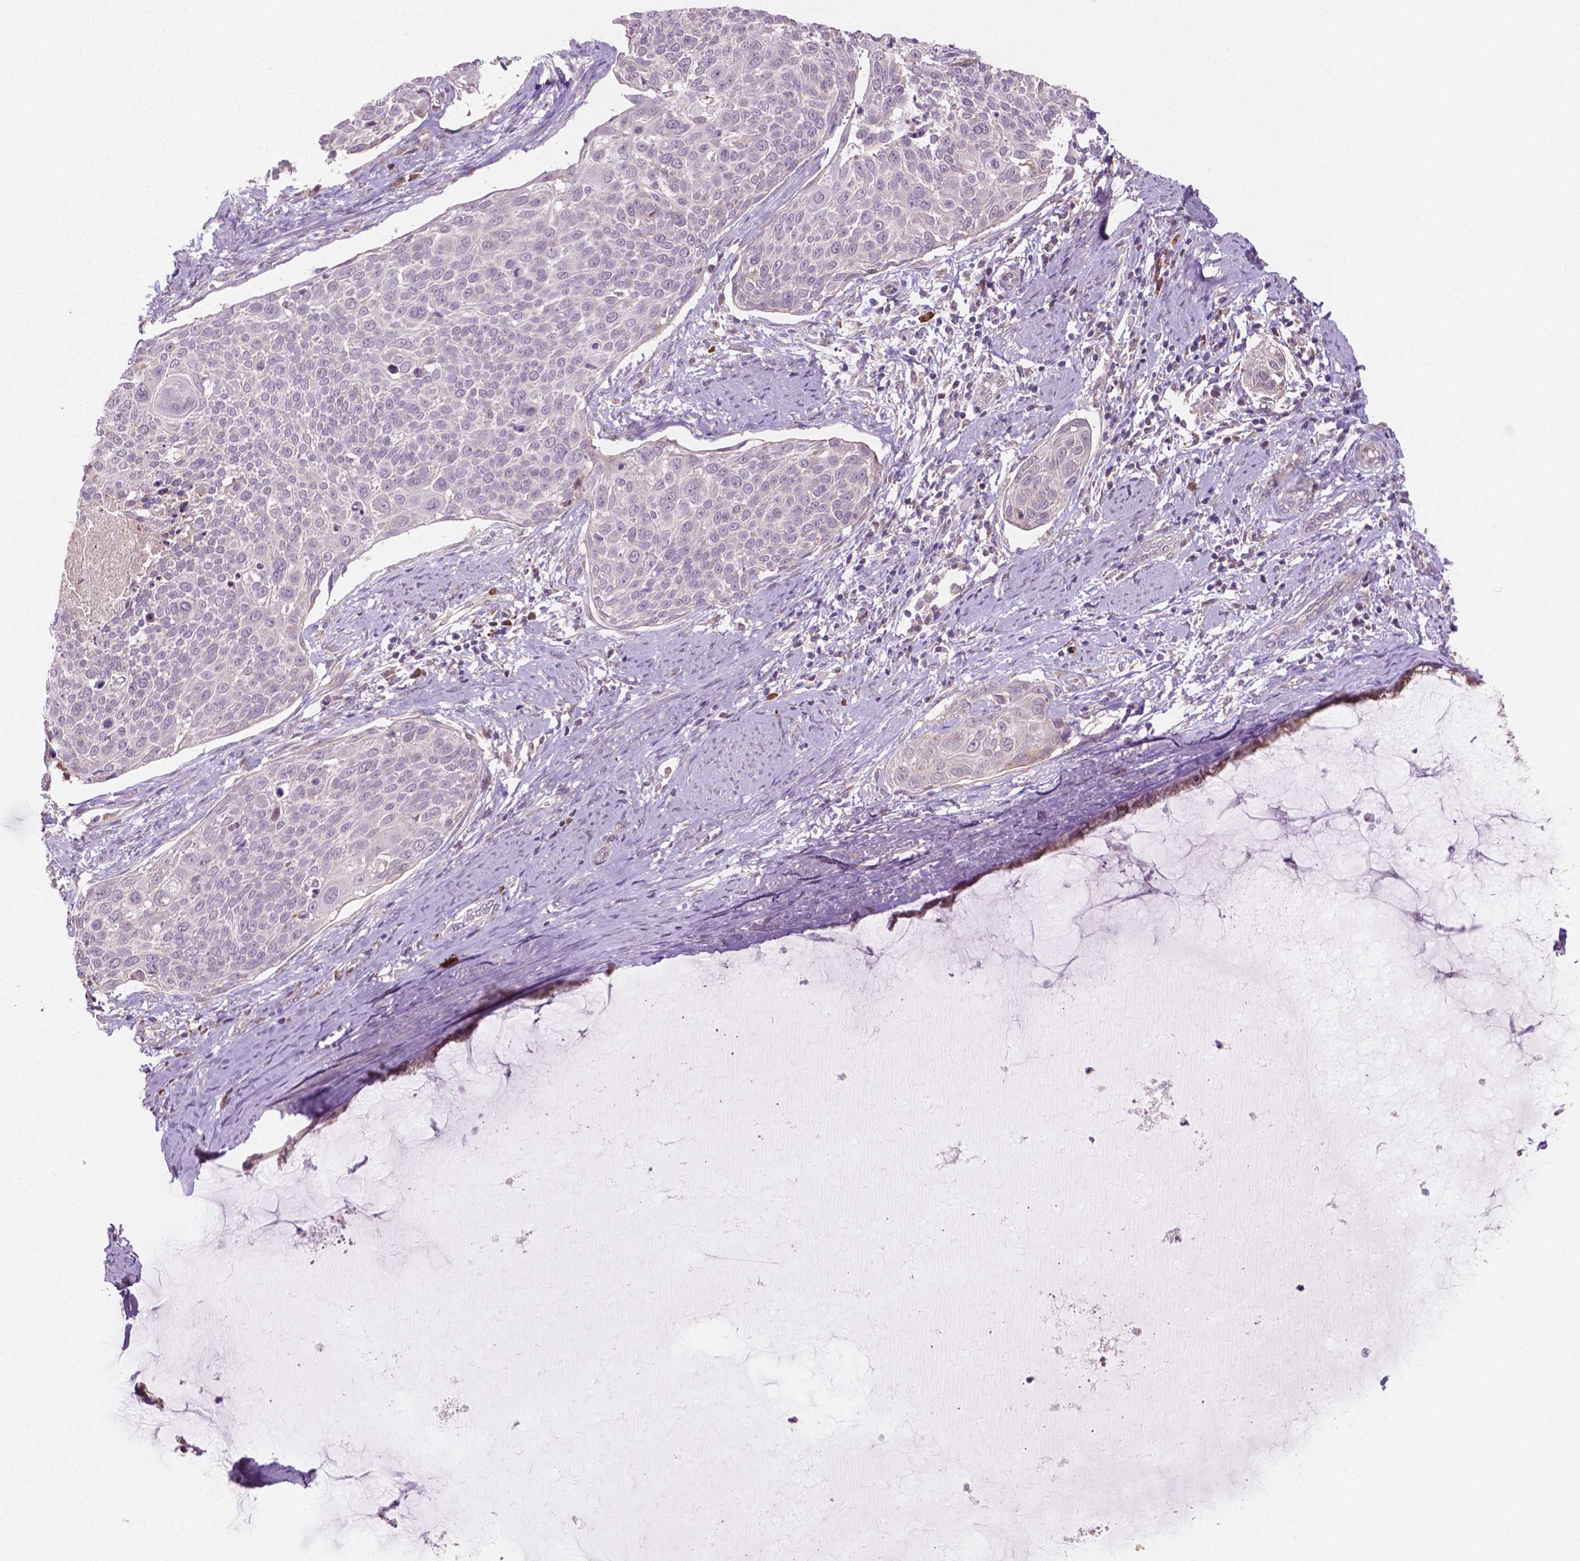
{"staining": {"intensity": "negative", "quantity": "none", "location": "none"}, "tissue": "cervical cancer", "cell_type": "Tumor cells", "image_type": "cancer", "snomed": [{"axis": "morphology", "description": "Squamous cell carcinoma, NOS"}, {"axis": "topography", "description": "Cervix"}], "caption": "Tumor cells are negative for brown protein staining in cervical cancer.", "gene": "LRP1B", "patient": {"sex": "female", "age": 39}}